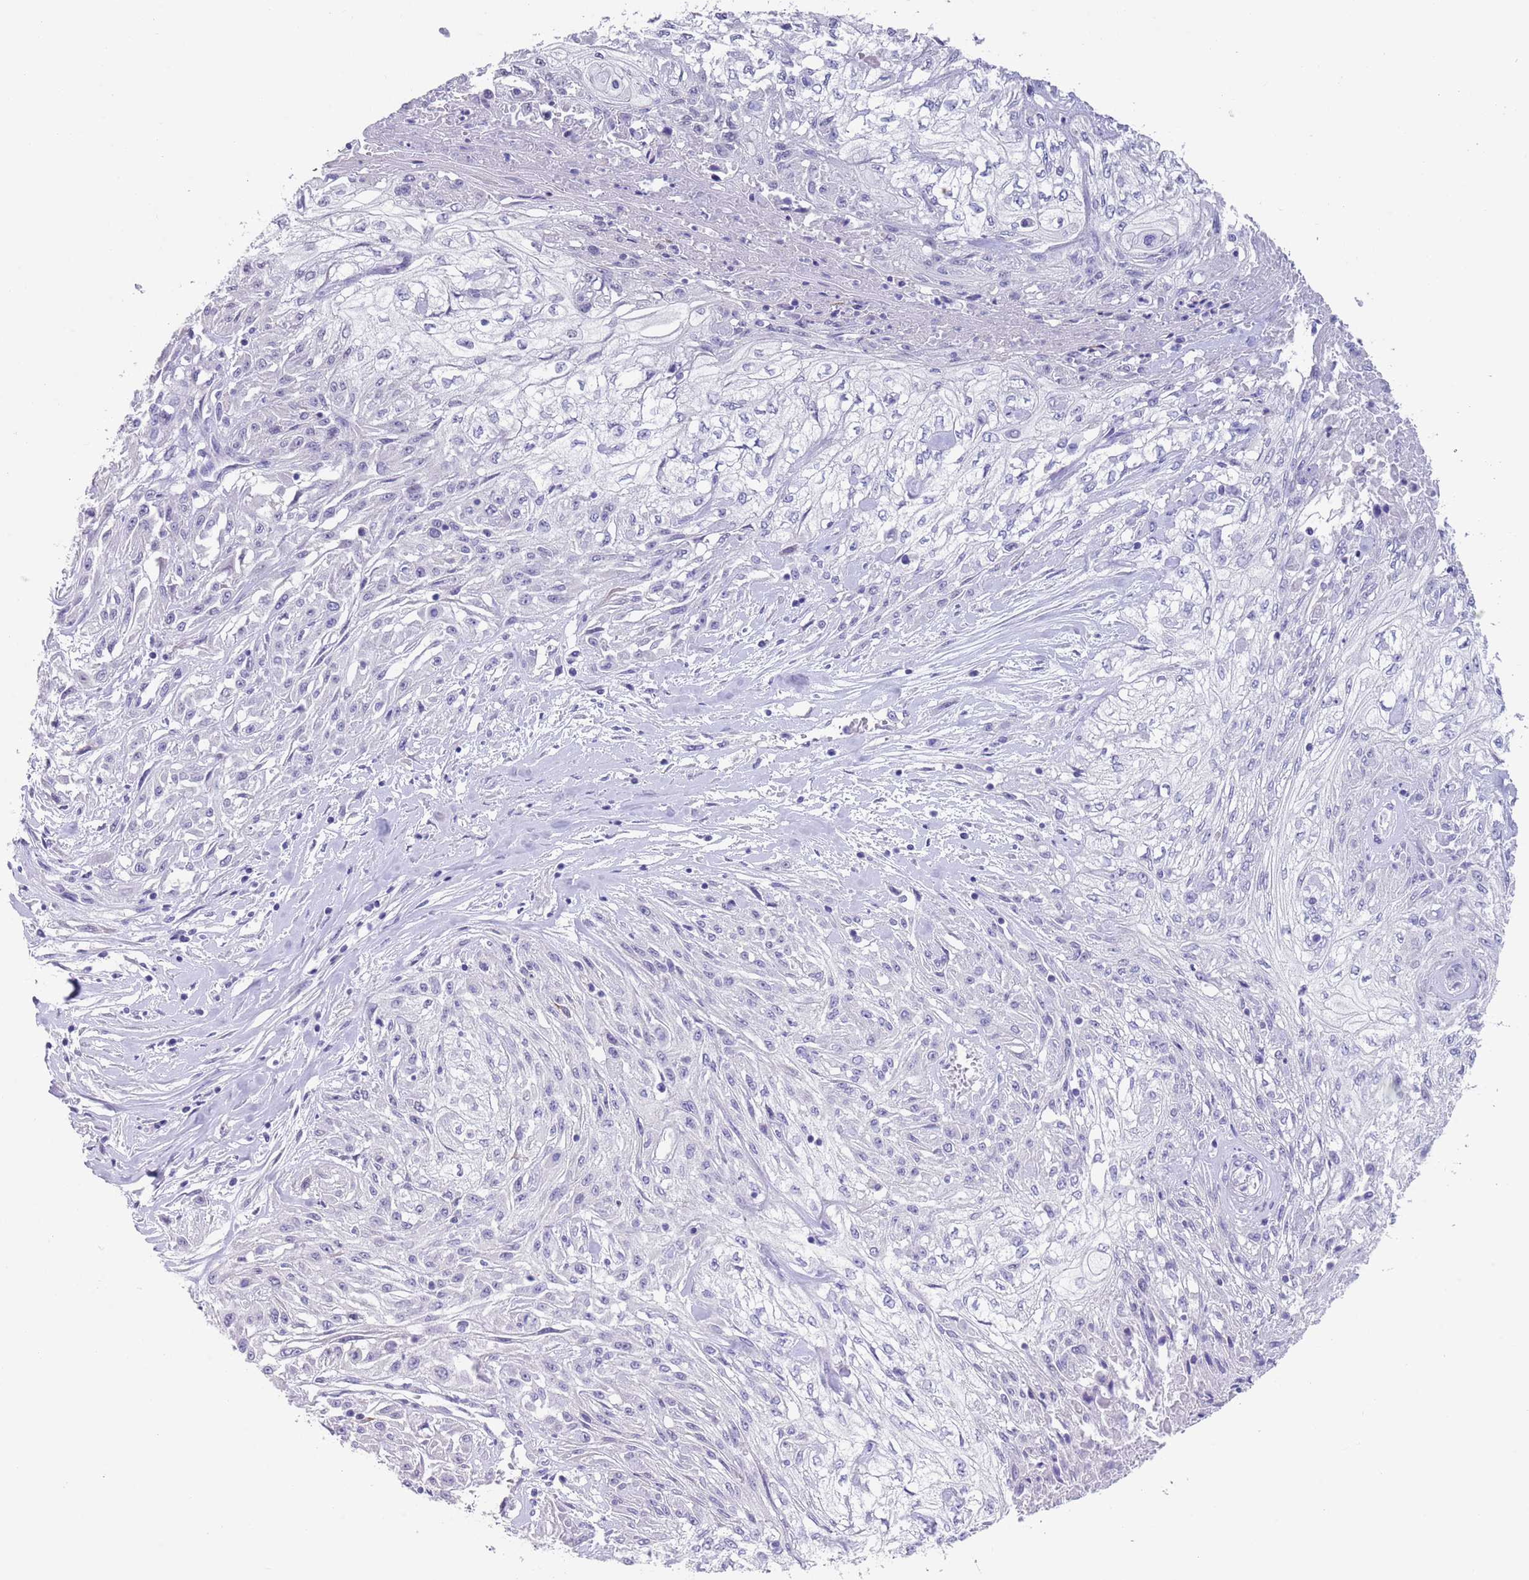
{"staining": {"intensity": "negative", "quantity": "none", "location": "none"}, "tissue": "skin cancer", "cell_type": "Tumor cells", "image_type": "cancer", "snomed": [{"axis": "morphology", "description": "Squamous cell carcinoma, NOS"}, {"axis": "morphology", "description": "Squamous cell carcinoma, metastatic, NOS"}, {"axis": "topography", "description": "Skin"}, {"axis": "topography", "description": "Lymph node"}], "caption": "High power microscopy micrograph of an immunohistochemistry (IHC) micrograph of skin cancer (metastatic squamous cell carcinoma), revealing no significant positivity in tumor cells. (Brightfield microscopy of DAB (3,3'-diaminobenzidine) immunohistochemistry at high magnification).", "gene": "SPIRE2", "patient": {"sex": "male", "age": 75}}